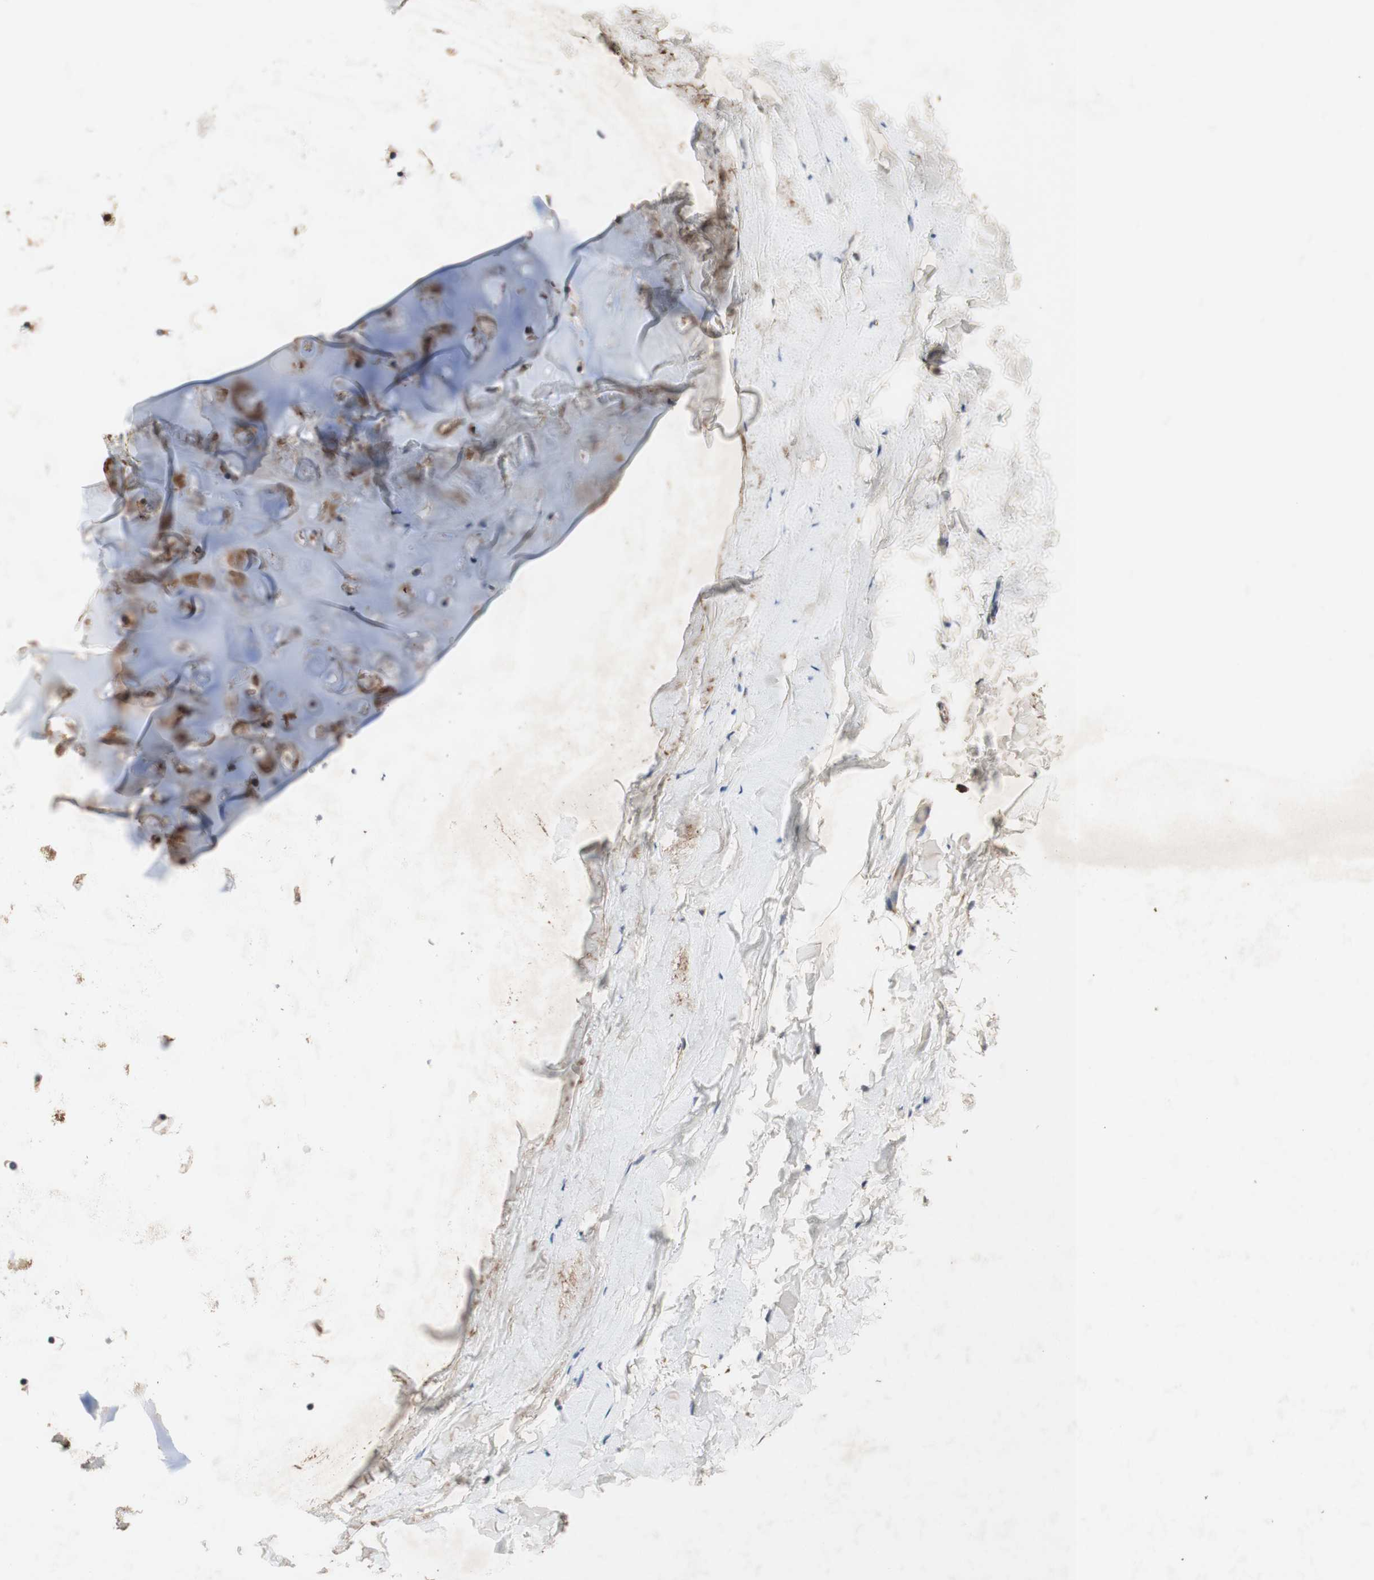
{"staining": {"intensity": "moderate", "quantity": "25%-75%", "location": "cytoplasmic/membranous"}, "tissue": "adipose tissue", "cell_type": "Adipocytes", "image_type": "normal", "snomed": [{"axis": "morphology", "description": "Normal tissue, NOS"}, {"axis": "topography", "description": "Bronchus"}], "caption": "A histopathology image of adipose tissue stained for a protein displays moderate cytoplasmic/membranous brown staining in adipocytes. The staining was performed using DAB (3,3'-diaminobenzidine) to visualize the protein expression in brown, while the nuclei were stained in blue with hematoxylin (Magnification: 20x).", "gene": "DDOST", "patient": {"sex": "female", "age": 73}}